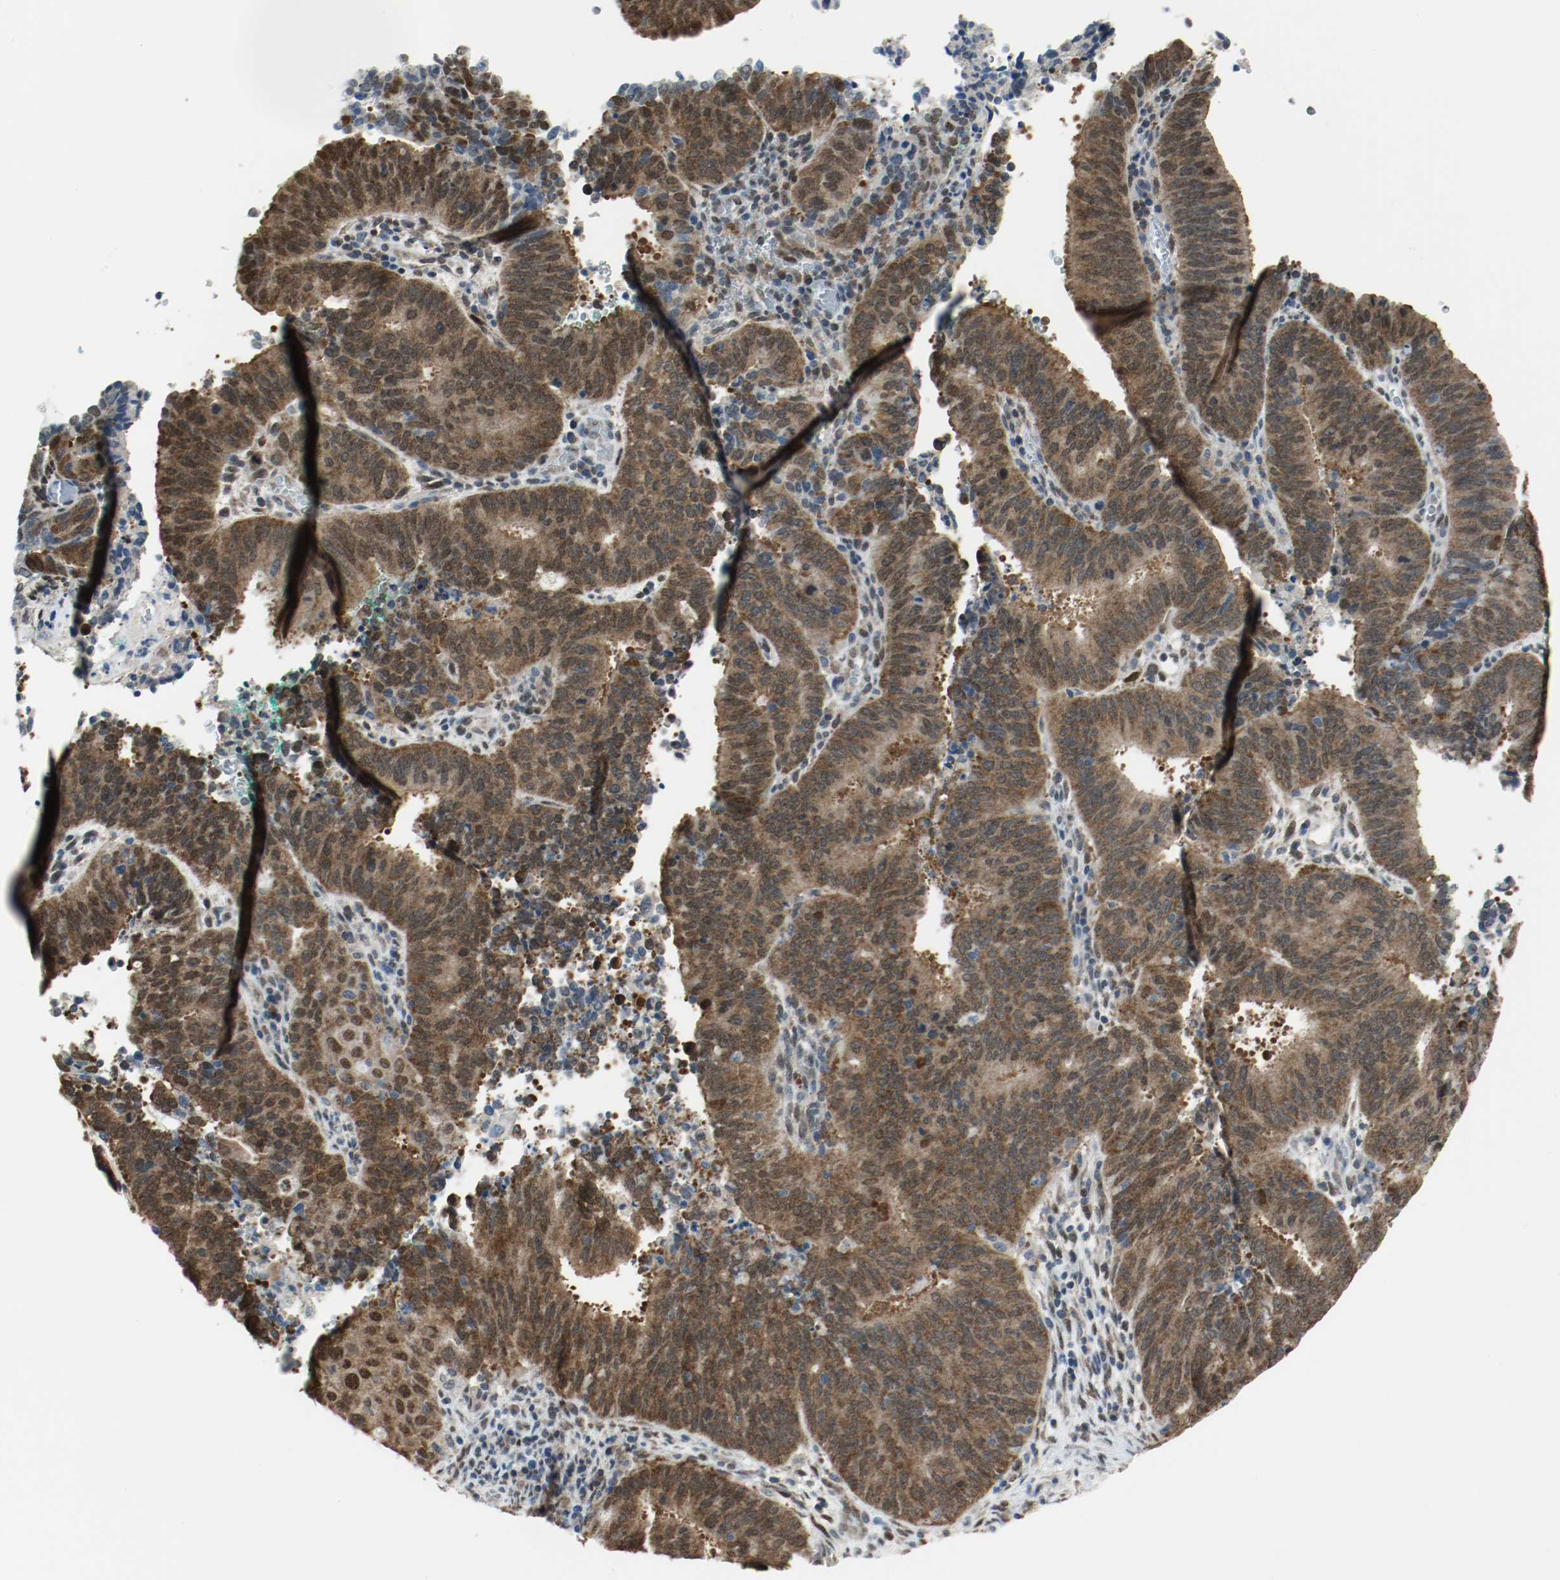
{"staining": {"intensity": "strong", "quantity": ">75%", "location": "cytoplasmic/membranous,nuclear"}, "tissue": "cervical cancer", "cell_type": "Tumor cells", "image_type": "cancer", "snomed": [{"axis": "morphology", "description": "Adenocarcinoma, NOS"}, {"axis": "topography", "description": "Cervix"}], "caption": "Strong cytoplasmic/membranous and nuclear protein expression is identified in approximately >75% of tumor cells in cervical cancer.", "gene": "PPME1", "patient": {"sex": "female", "age": 44}}